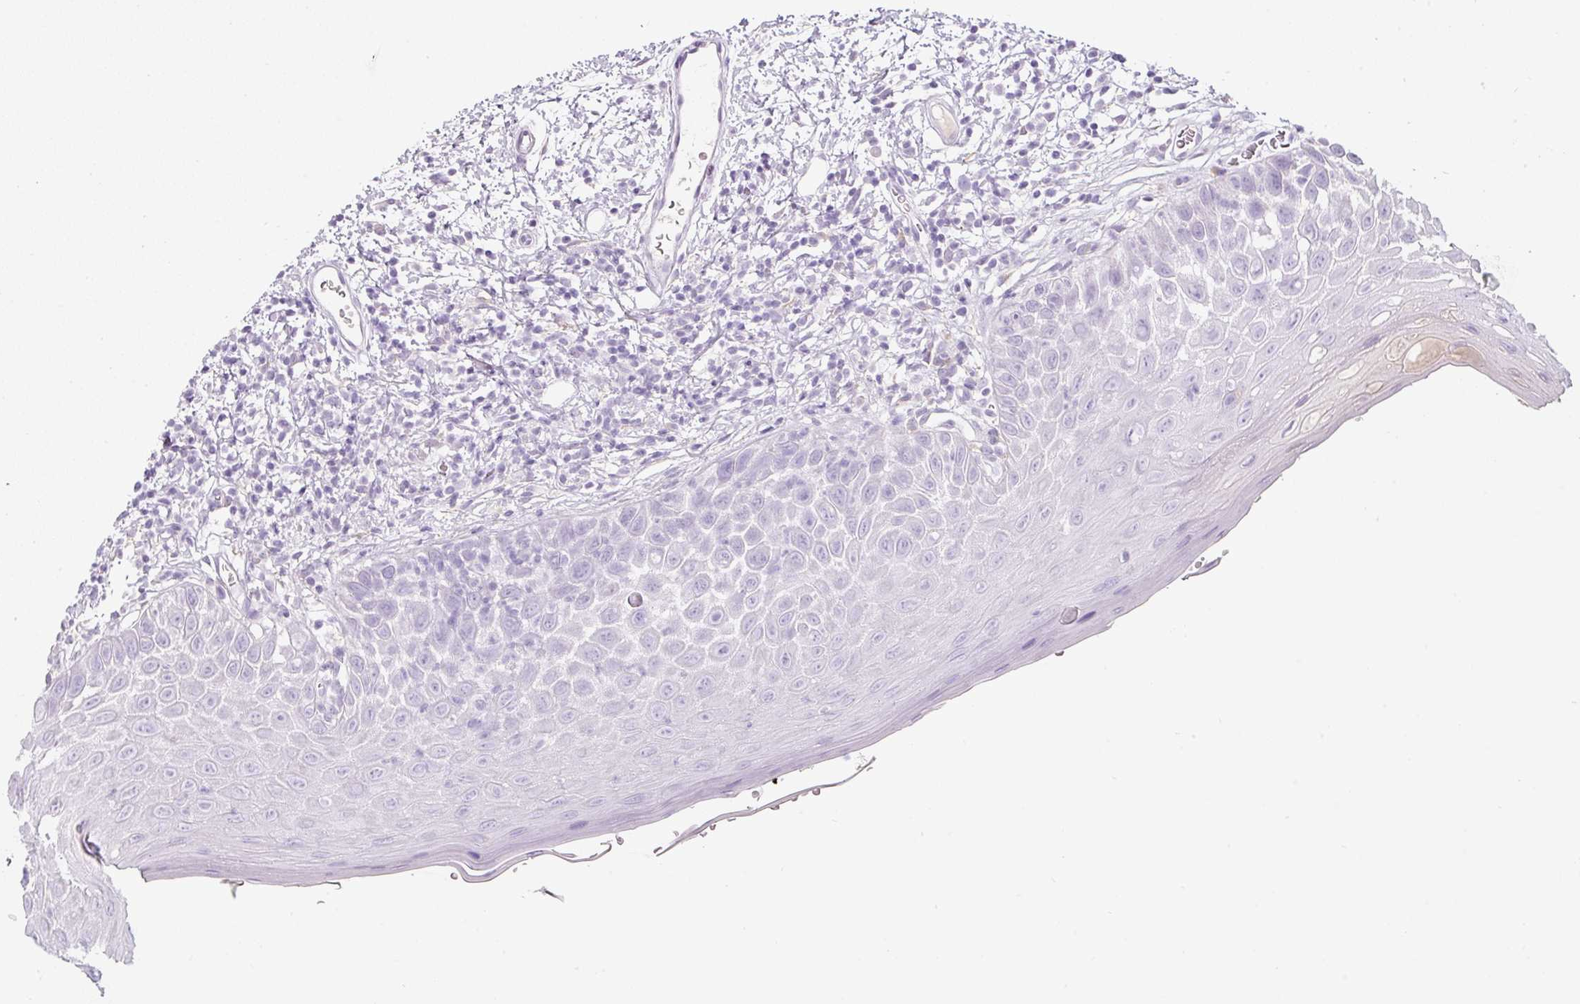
{"staining": {"intensity": "negative", "quantity": "none", "location": "none"}, "tissue": "oral mucosa", "cell_type": "Squamous epithelial cells", "image_type": "normal", "snomed": [{"axis": "morphology", "description": "Normal tissue, NOS"}, {"axis": "morphology", "description": "Squamous cell carcinoma, NOS"}, {"axis": "topography", "description": "Oral tissue"}, {"axis": "topography", "description": "Tounge, NOS"}, {"axis": "topography", "description": "Head-Neck"}], "caption": "High magnification brightfield microscopy of normal oral mucosa stained with DAB (3,3'-diaminobenzidine) (brown) and counterstained with hematoxylin (blue): squamous epithelial cells show no significant positivity. The staining is performed using DAB brown chromogen with nuclei counter-stained in using hematoxylin.", "gene": "DNM1", "patient": {"sex": "male", "age": 76}}